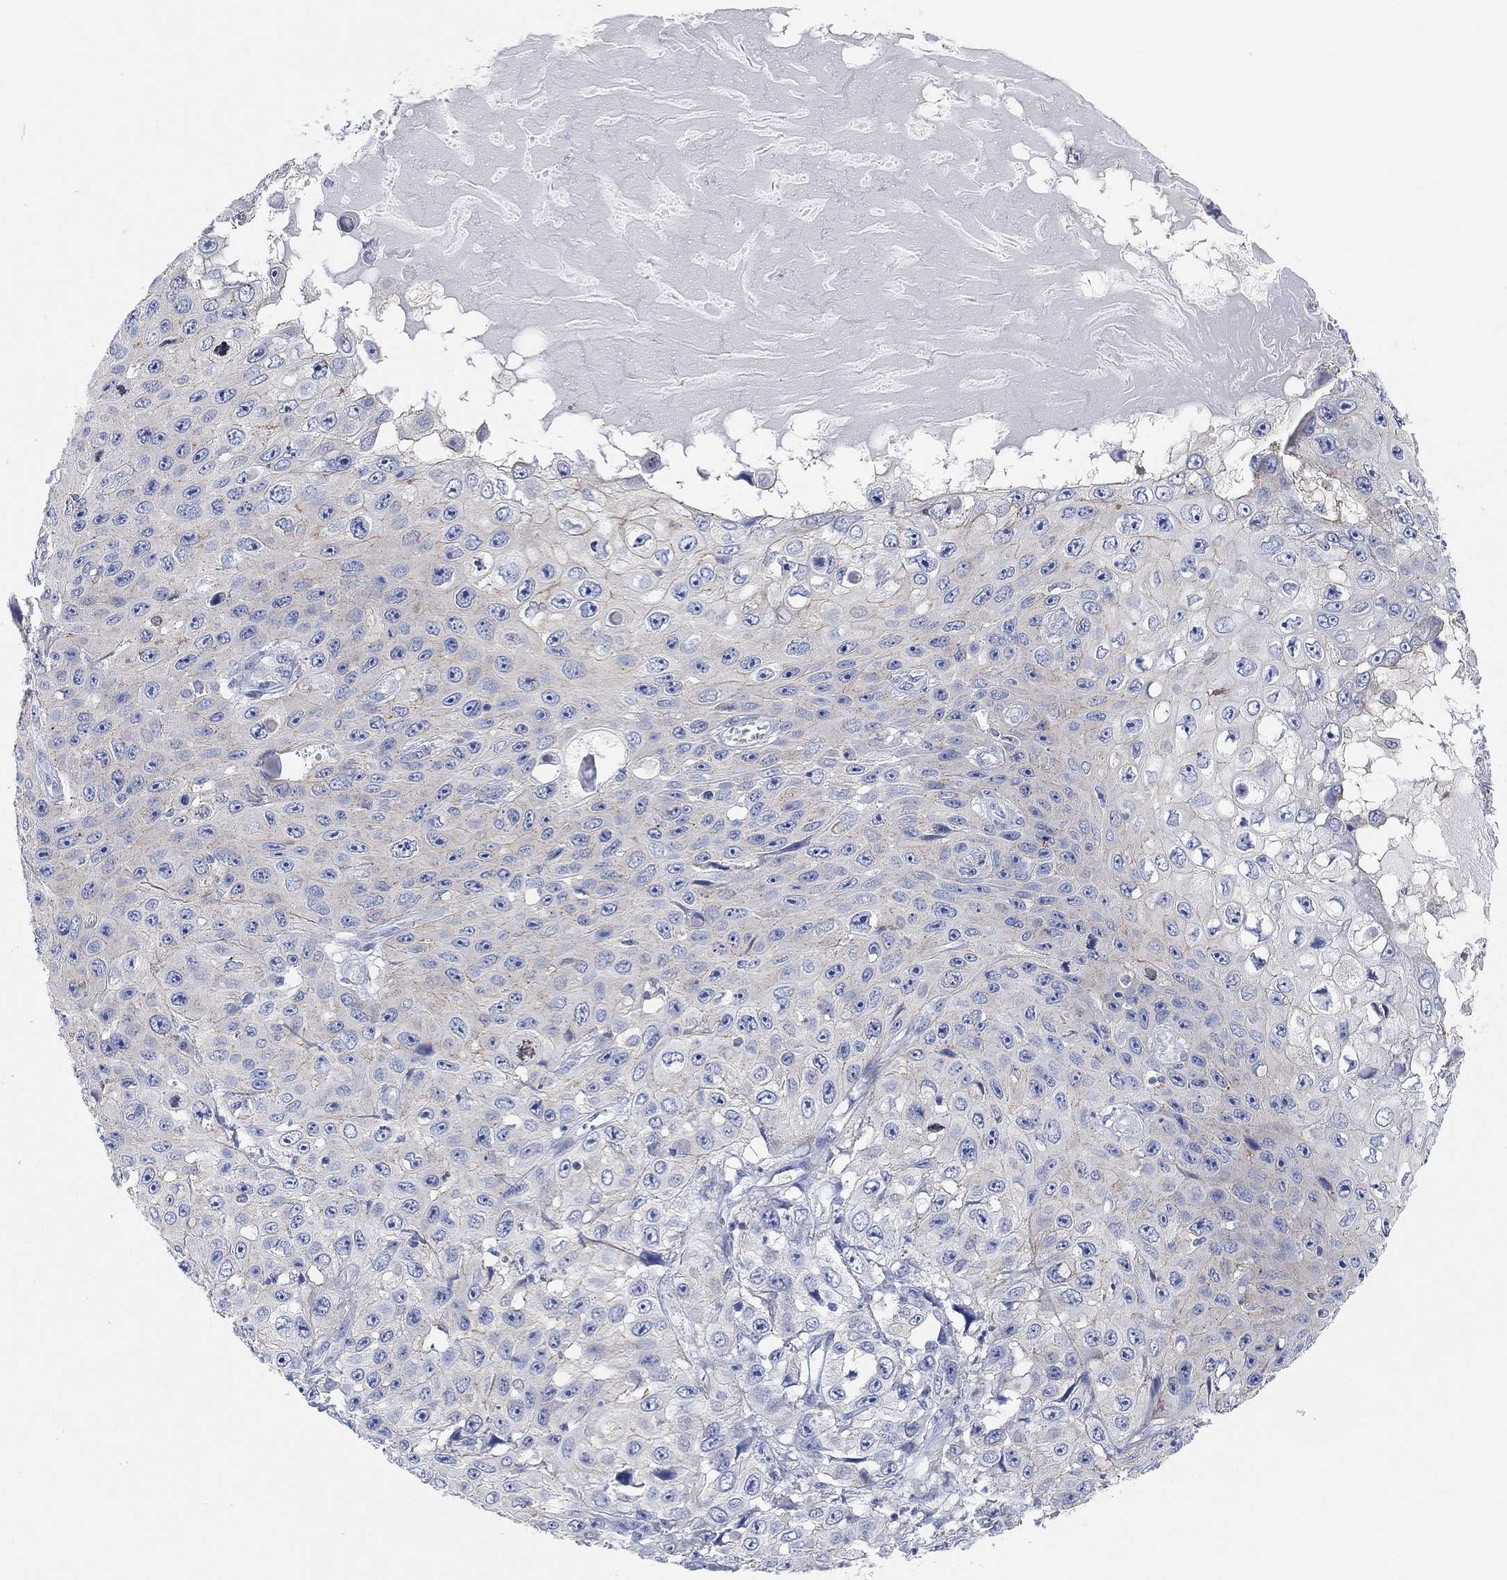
{"staining": {"intensity": "weak", "quantity": "<25%", "location": "cytoplasmic/membranous"}, "tissue": "skin cancer", "cell_type": "Tumor cells", "image_type": "cancer", "snomed": [{"axis": "morphology", "description": "Squamous cell carcinoma, NOS"}, {"axis": "topography", "description": "Skin"}], "caption": "IHC histopathology image of neoplastic tissue: human skin cancer (squamous cell carcinoma) stained with DAB (3,3'-diaminobenzidine) shows no significant protein positivity in tumor cells.", "gene": "RGS1", "patient": {"sex": "male", "age": 82}}